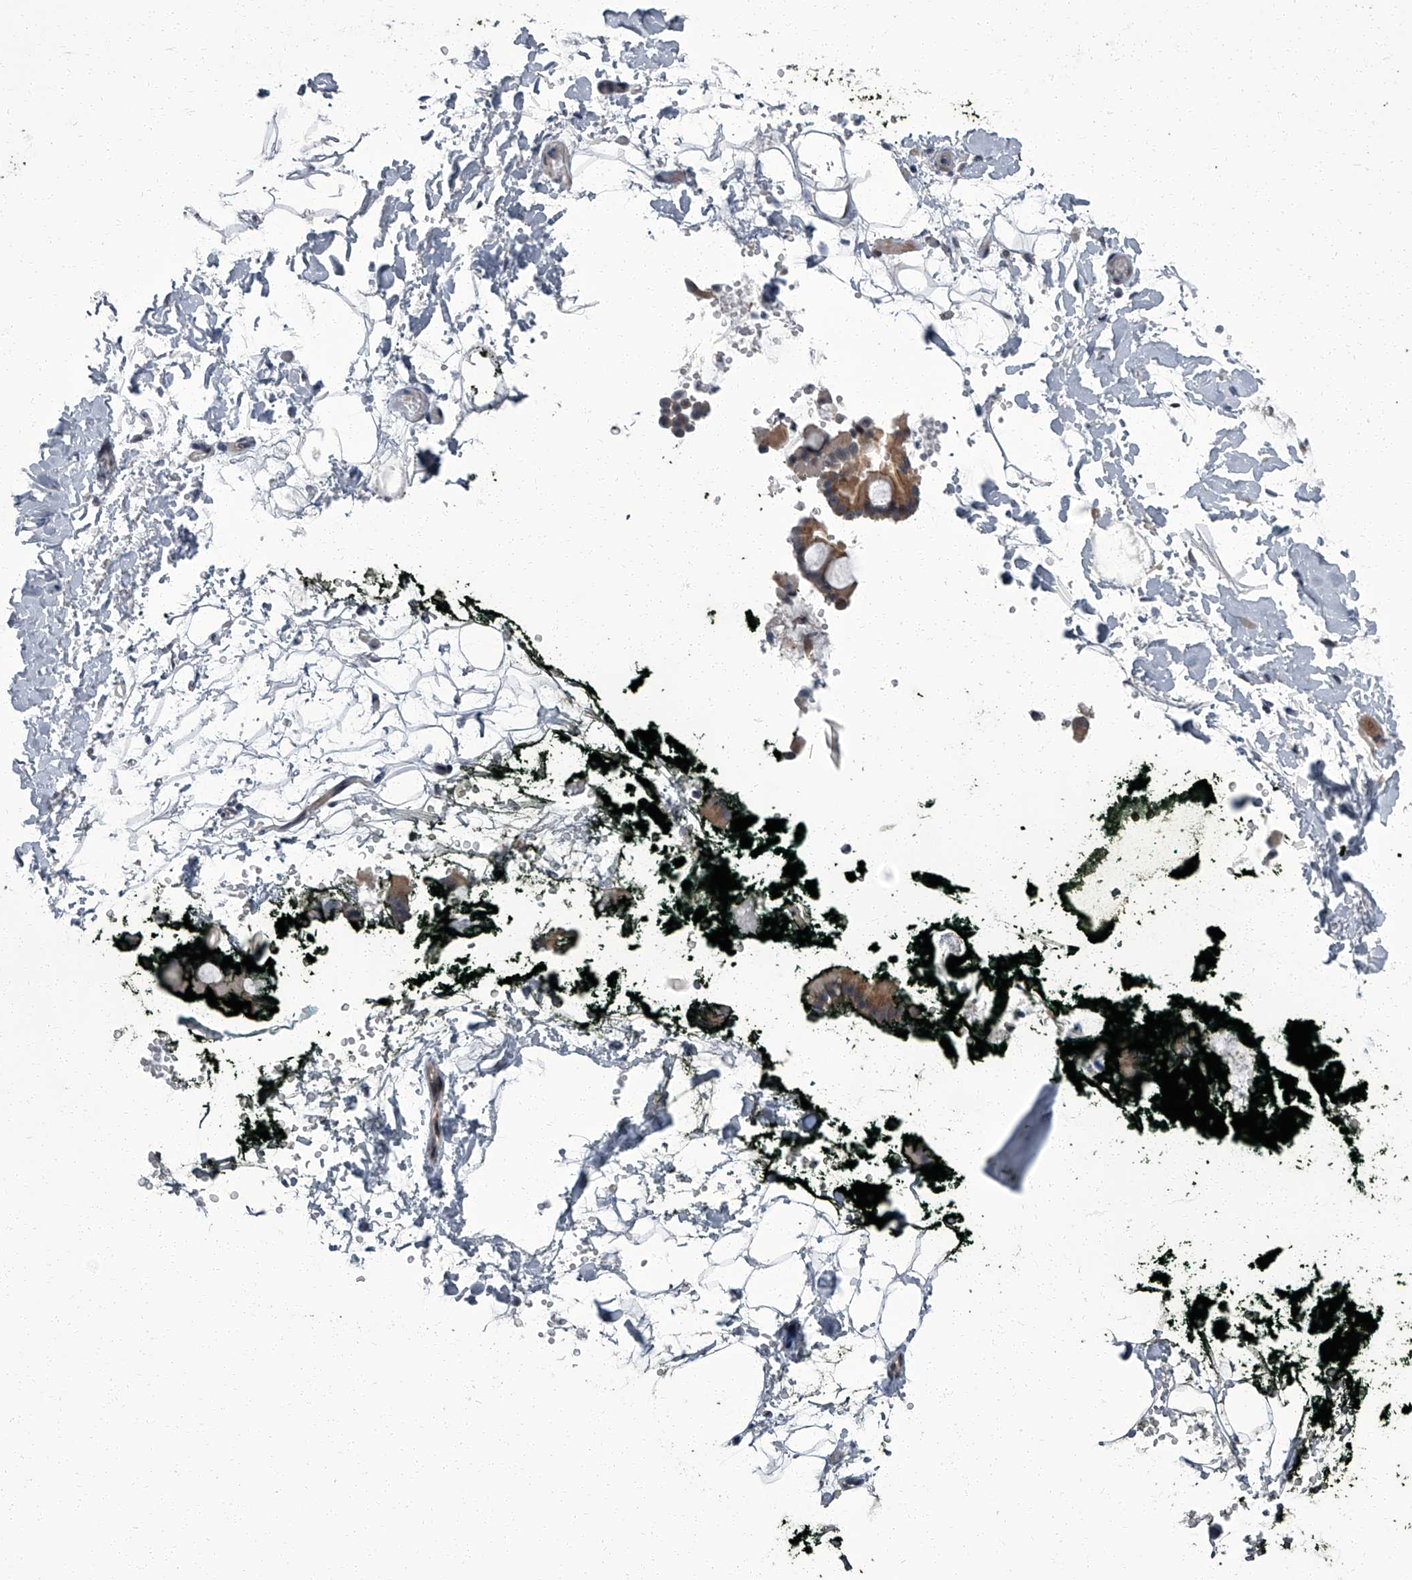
{"staining": {"intensity": "negative", "quantity": "none", "location": "none"}, "tissue": "adipose tissue", "cell_type": "Adipocytes", "image_type": "normal", "snomed": [{"axis": "morphology", "description": "Normal tissue, NOS"}, {"axis": "morphology", "description": "Adenocarcinoma, NOS"}, {"axis": "topography", "description": "Pancreas"}, {"axis": "topography", "description": "Peripheral nerve tissue"}], "caption": "A histopathology image of adipose tissue stained for a protein demonstrates no brown staining in adipocytes.", "gene": "ZNF274", "patient": {"sex": "male", "age": 59}}